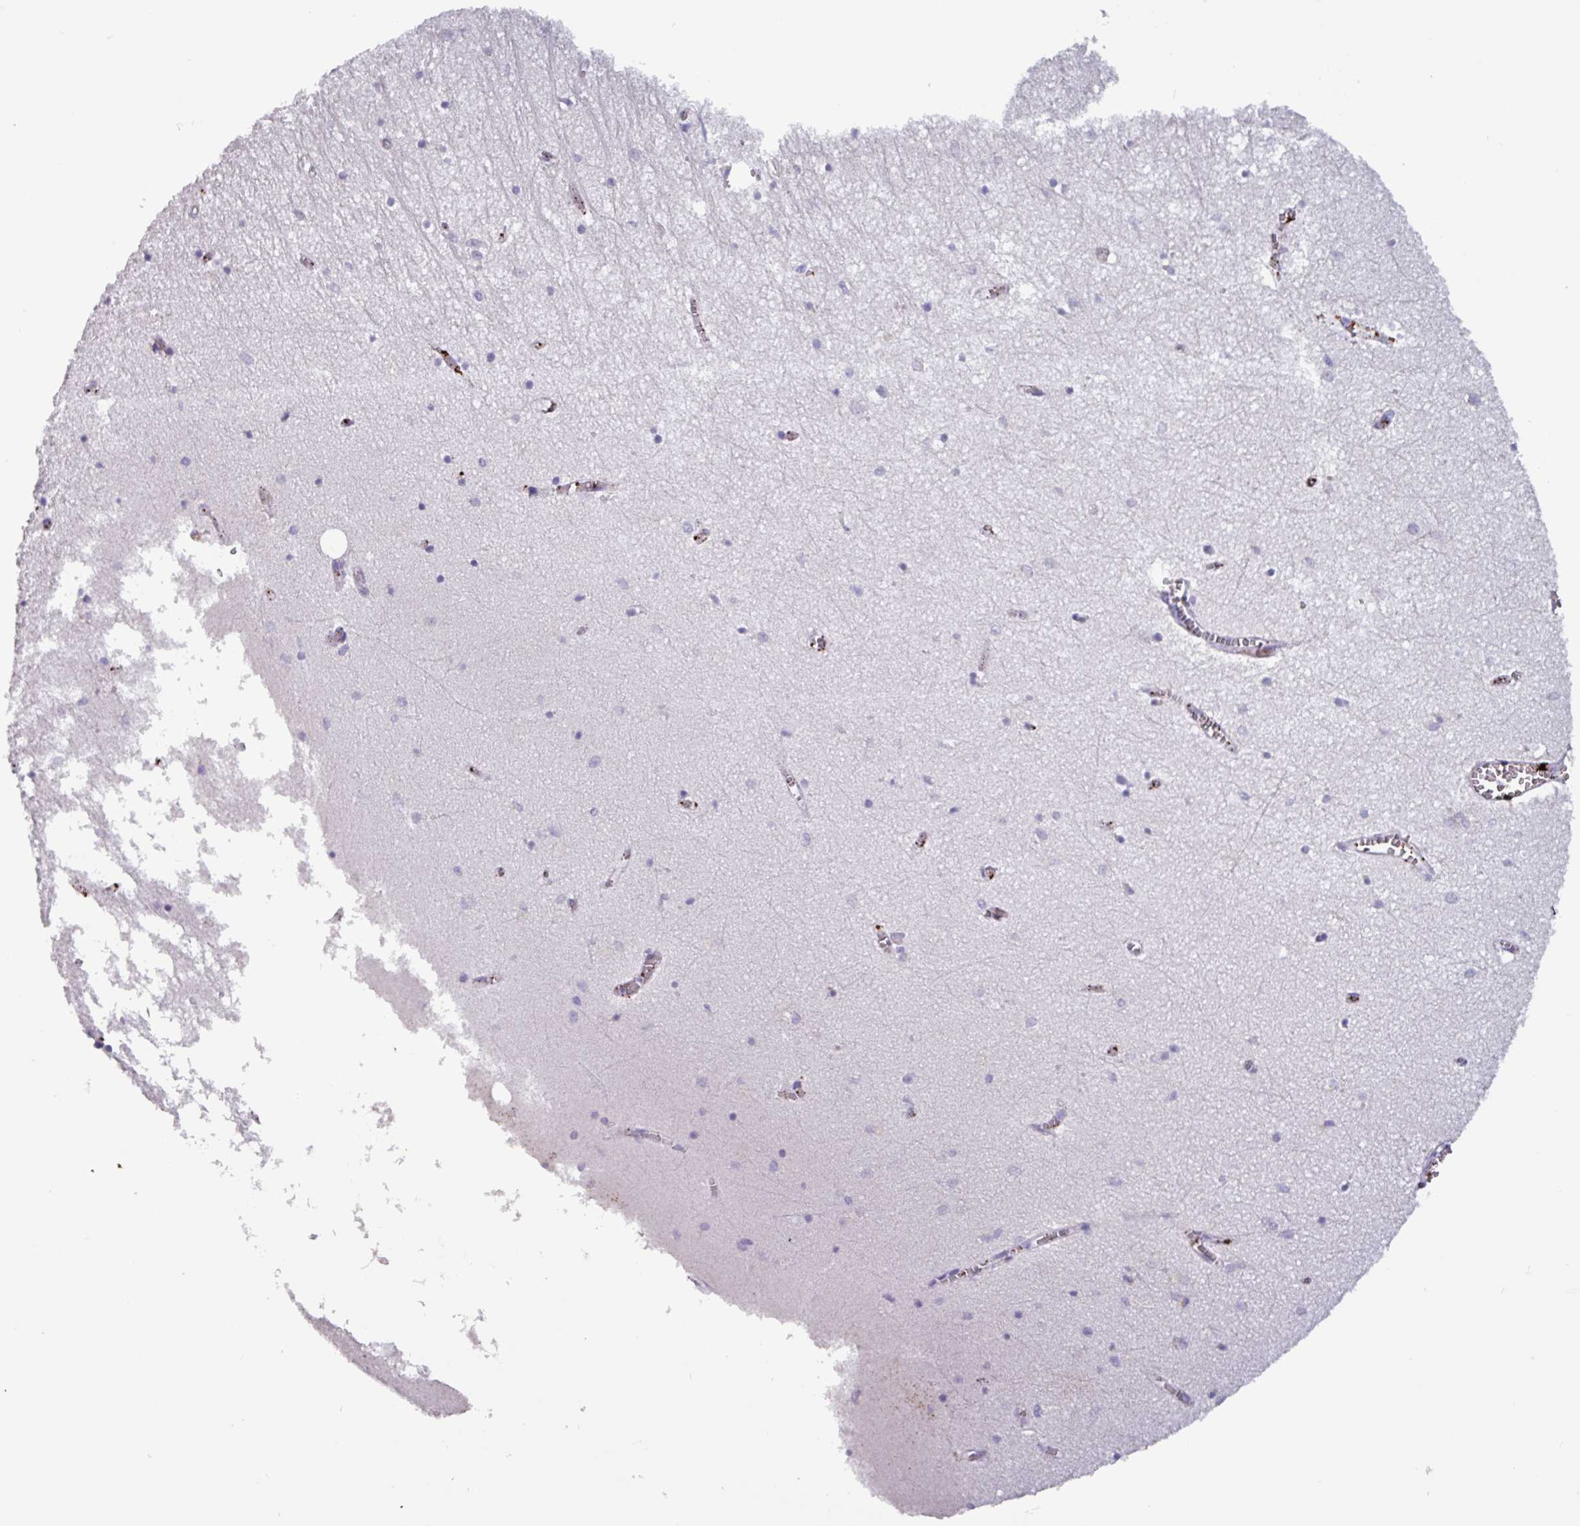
{"staining": {"intensity": "negative", "quantity": "none", "location": "none"}, "tissue": "hippocampus", "cell_type": "Glial cells", "image_type": "normal", "snomed": [{"axis": "morphology", "description": "Normal tissue, NOS"}, {"axis": "topography", "description": "Hippocampus"}], "caption": "The micrograph shows no staining of glial cells in benign hippocampus. Nuclei are stained in blue.", "gene": "PLIN2", "patient": {"sex": "female", "age": 64}}